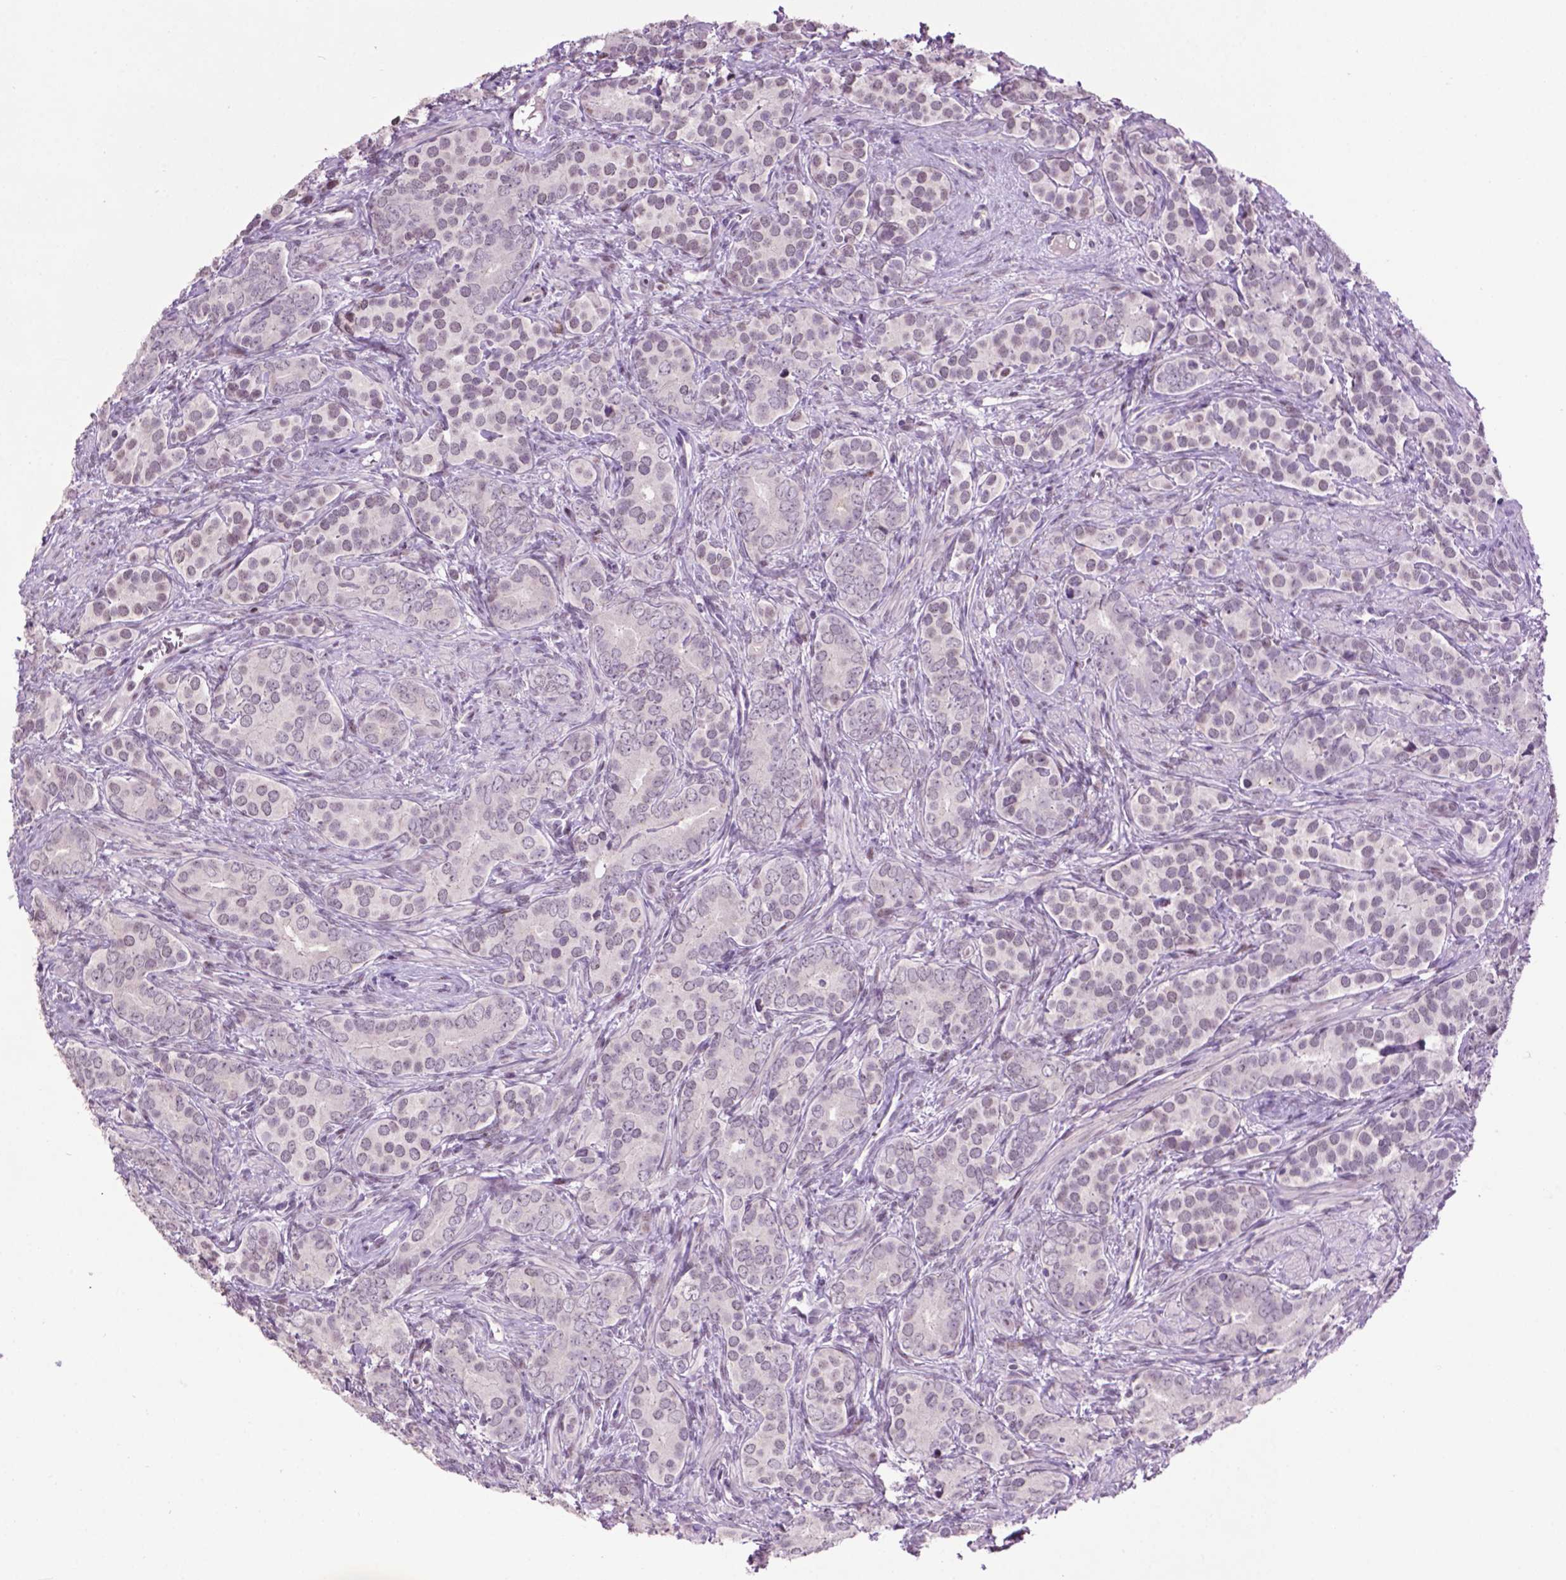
{"staining": {"intensity": "negative", "quantity": "none", "location": "none"}, "tissue": "prostate cancer", "cell_type": "Tumor cells", "image_type": "cancer", "snomed": [{"axis": "morphology", "description": "Adenocarcinoma, High grade"}, {"axis": "topography", "description": "Prostate"}], "caption": "IHC photomicrograph of prostate cancer stained for a protein (brown), which shows no staining in tumor cells.", "gene": "TH", "patient": {"sex": "male", "age": 84}}